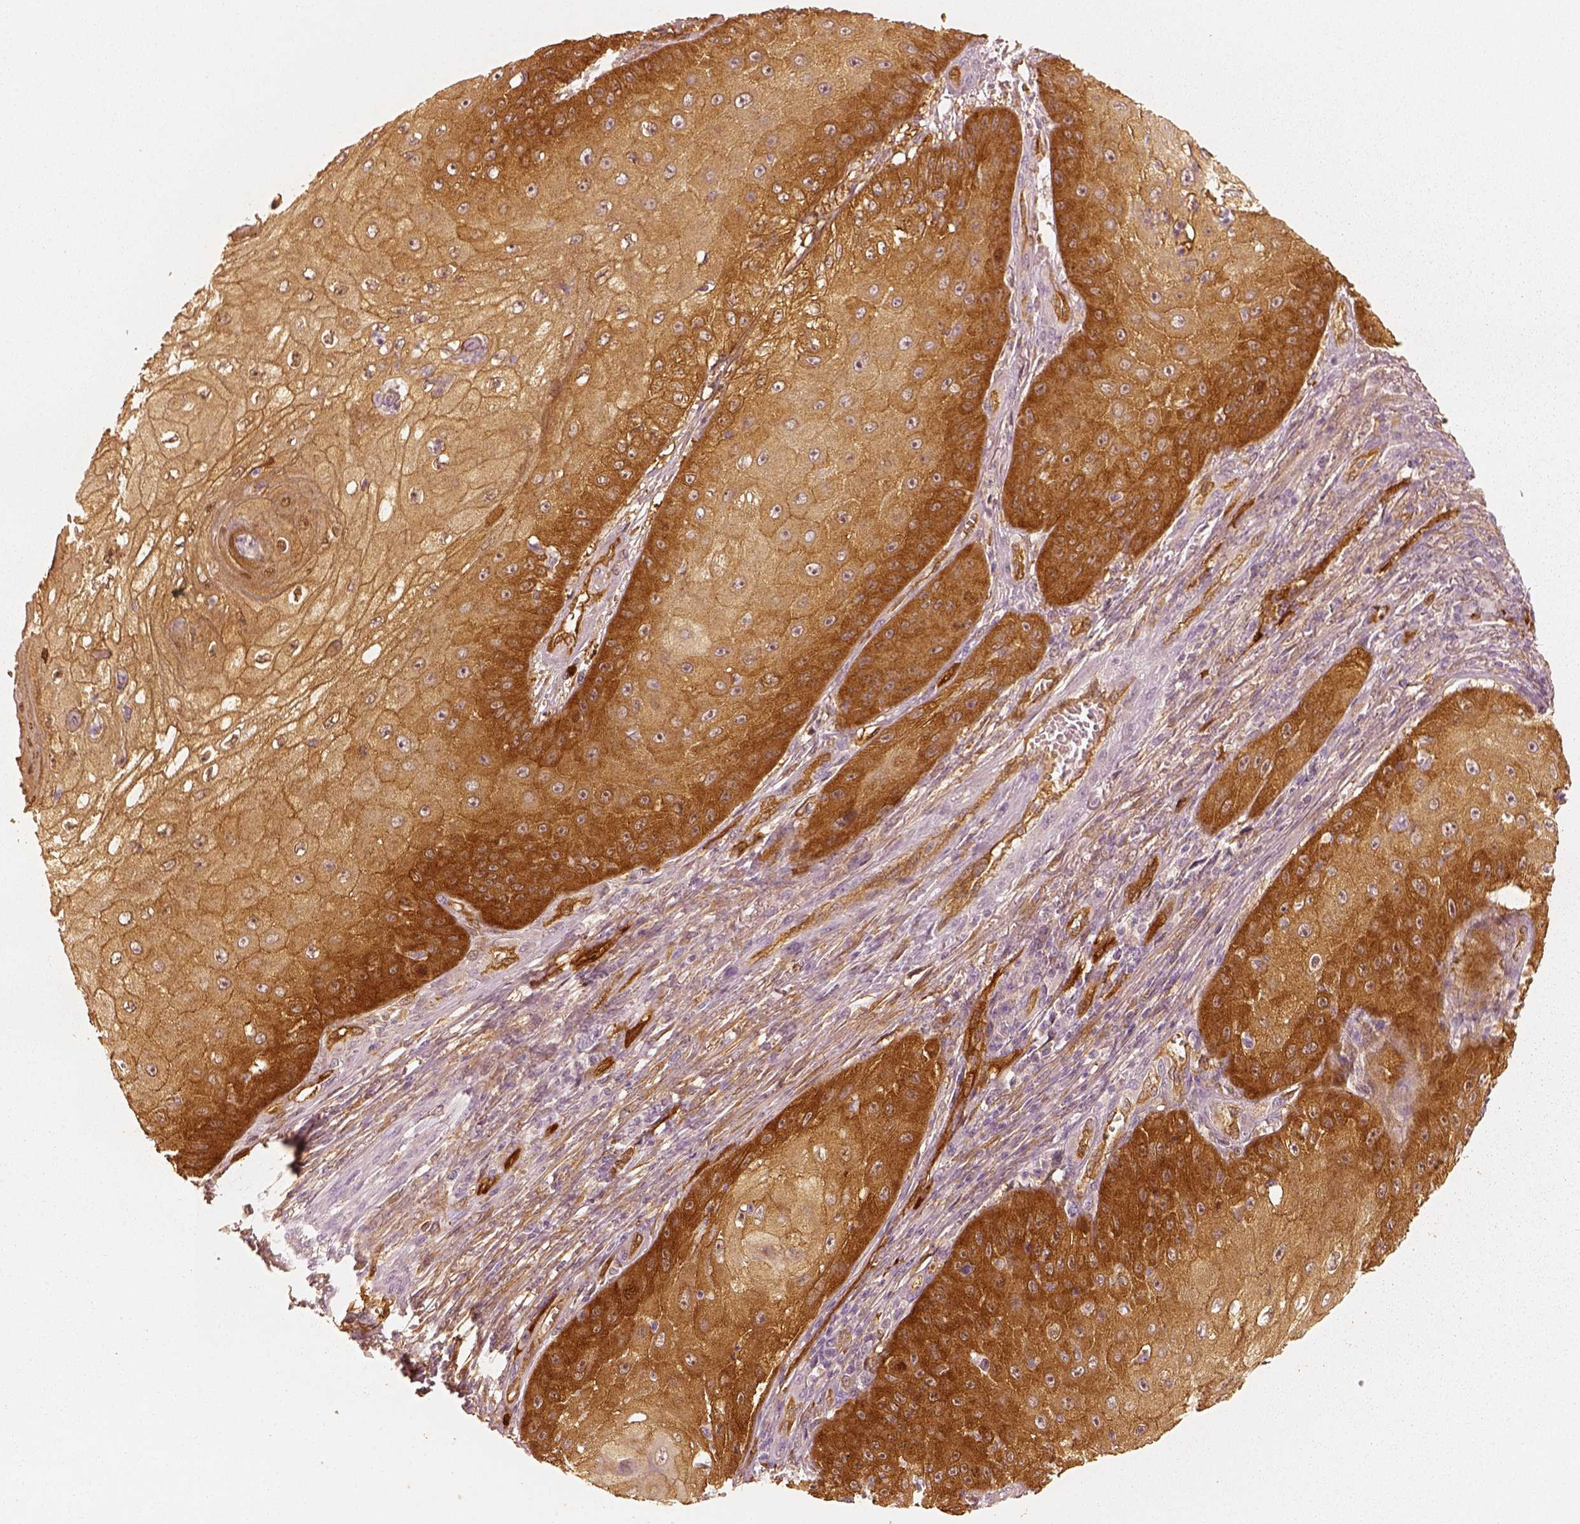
{"staining": {"intensity": "strong", "quantity": ">75%", "location": "cytoplasmic/membranous"}, "tissue": "skin cancer", "cell_type": "Tumor cells", "image_type": "cancer", "snomed": [{"axis": "morphology", "description": "Squamous cell carcinoma, NOS"}, {"axis": "topography", "description": "Skin"}], "caption": "Immunohistochemistry (IHC) photomicrograph of human skin squamous cell carcinoma stained for a protein (brown), which reveals high levels of strong cytoplasmic/membranous expression in about >75% of tumor cells.", "gene": "FSCN1", "patient": {"sex": "male", "age": 70}}